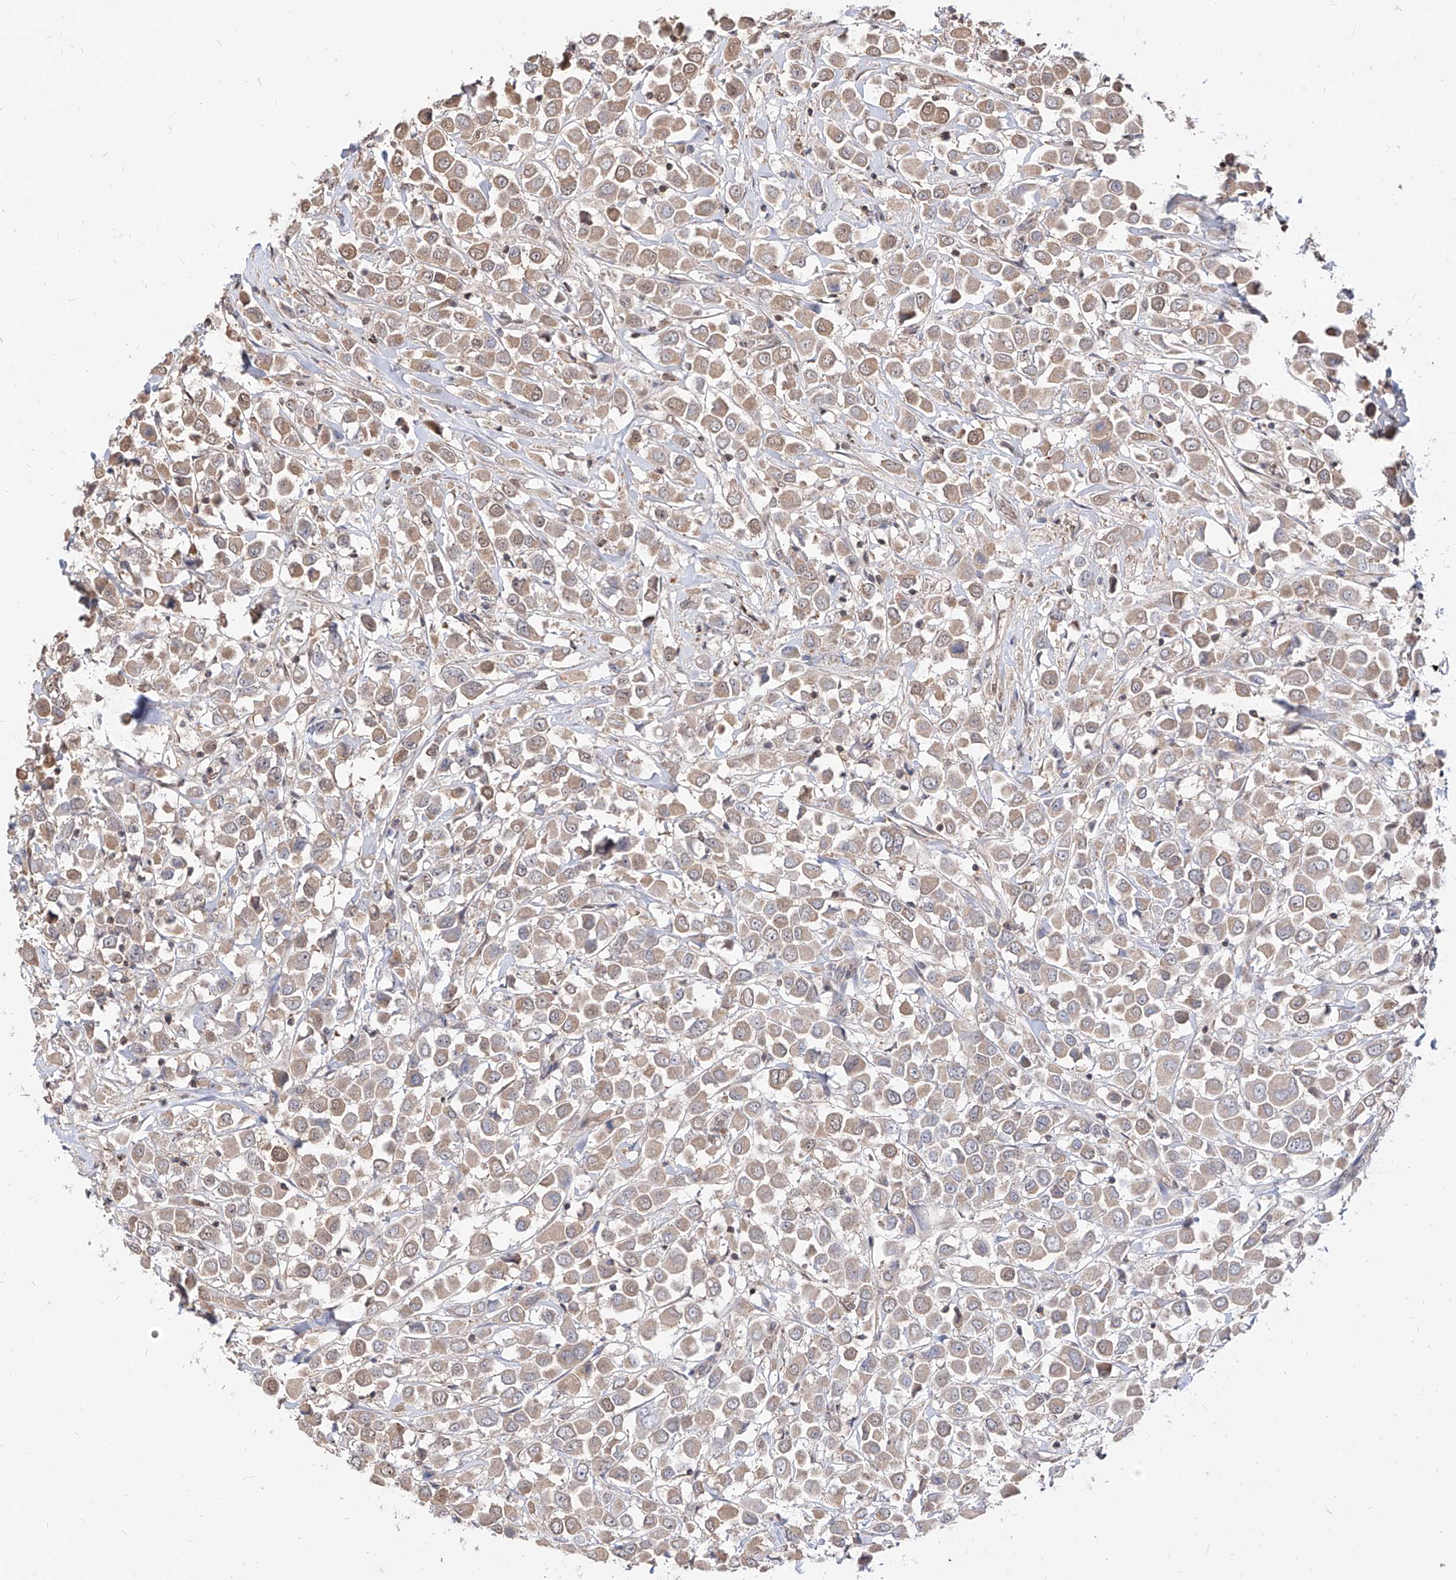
{"staining": {"intensity": "weak", "quantity": ">75%", "location": "cytoplasmic/membranous"}, "tissue": "breast cancer", "cell_type": "Tumor cells", "image_type": "cancer", "snomed": [{"axis": "morphology", "description": "Duct carcinoma"}, {"axis": "topography", "description": "Breast"}], "caption": "Human breast cancer (infiltrating ductal carcinoma) stained with a protein marker displays weak staining in tumor cells.", "gene": "C8orf82", "patient": {"sex": "female", "age": 61}}